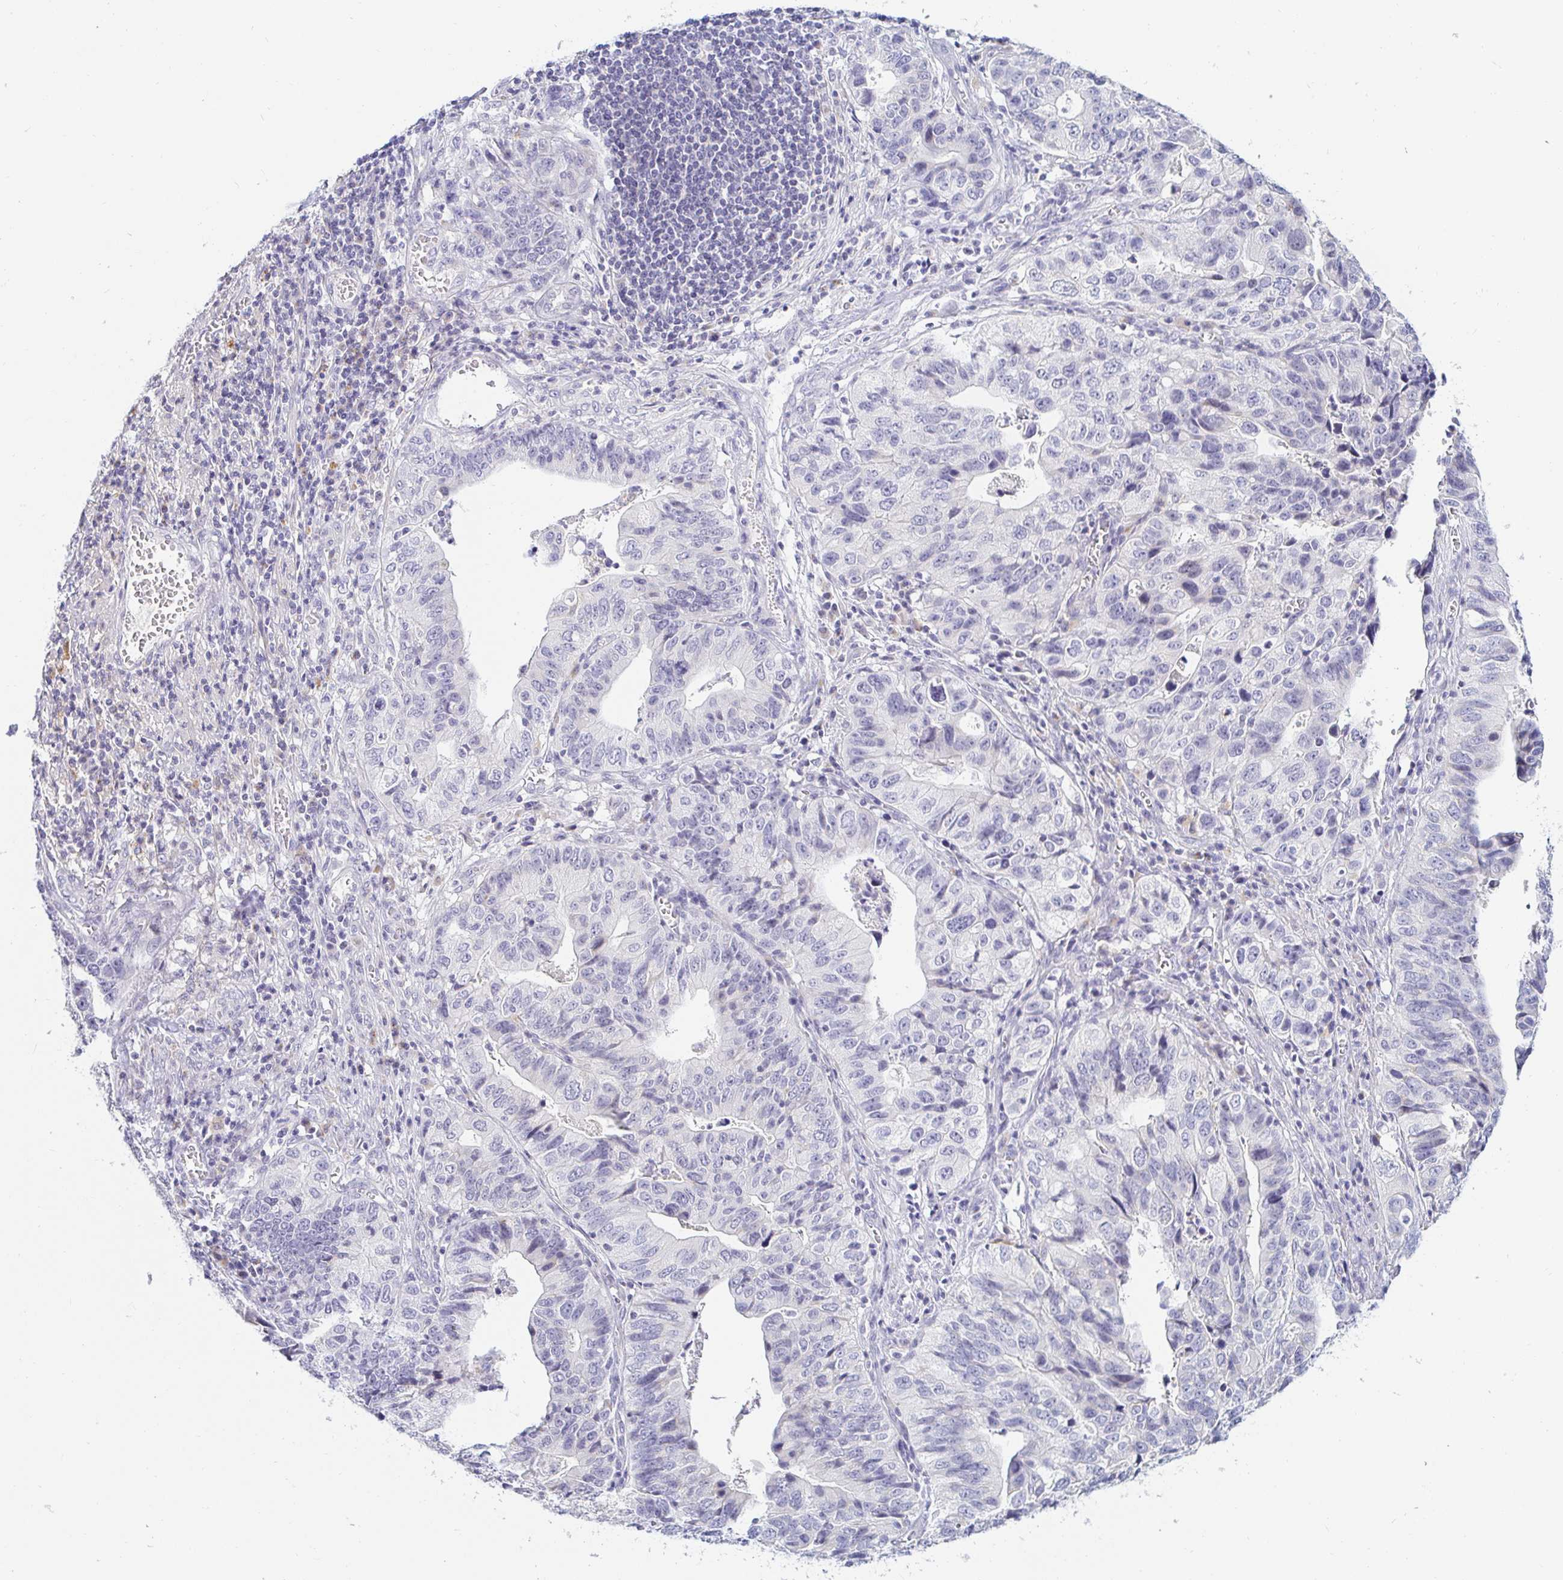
{"staining": {"intensity": "negative", "quantity": "none", "location": "none"}, "tissue": "stomach cancer", "cell_type": "Tumor cells", "image_type": "cancer", "snomed": [{"axis": "morphology", "description": "Adenocarcinoma, NOS"}, {"axis": "topography", "description": "Stomach, upper"}], "caption": "Human stomach cancer (adenocarcinoma) stained for a protein using immunohistochemistry (IHC) displays no expression in tumor cells.", "gene": "OR51D1", "patient": {"sex": "female", "age": 67}}